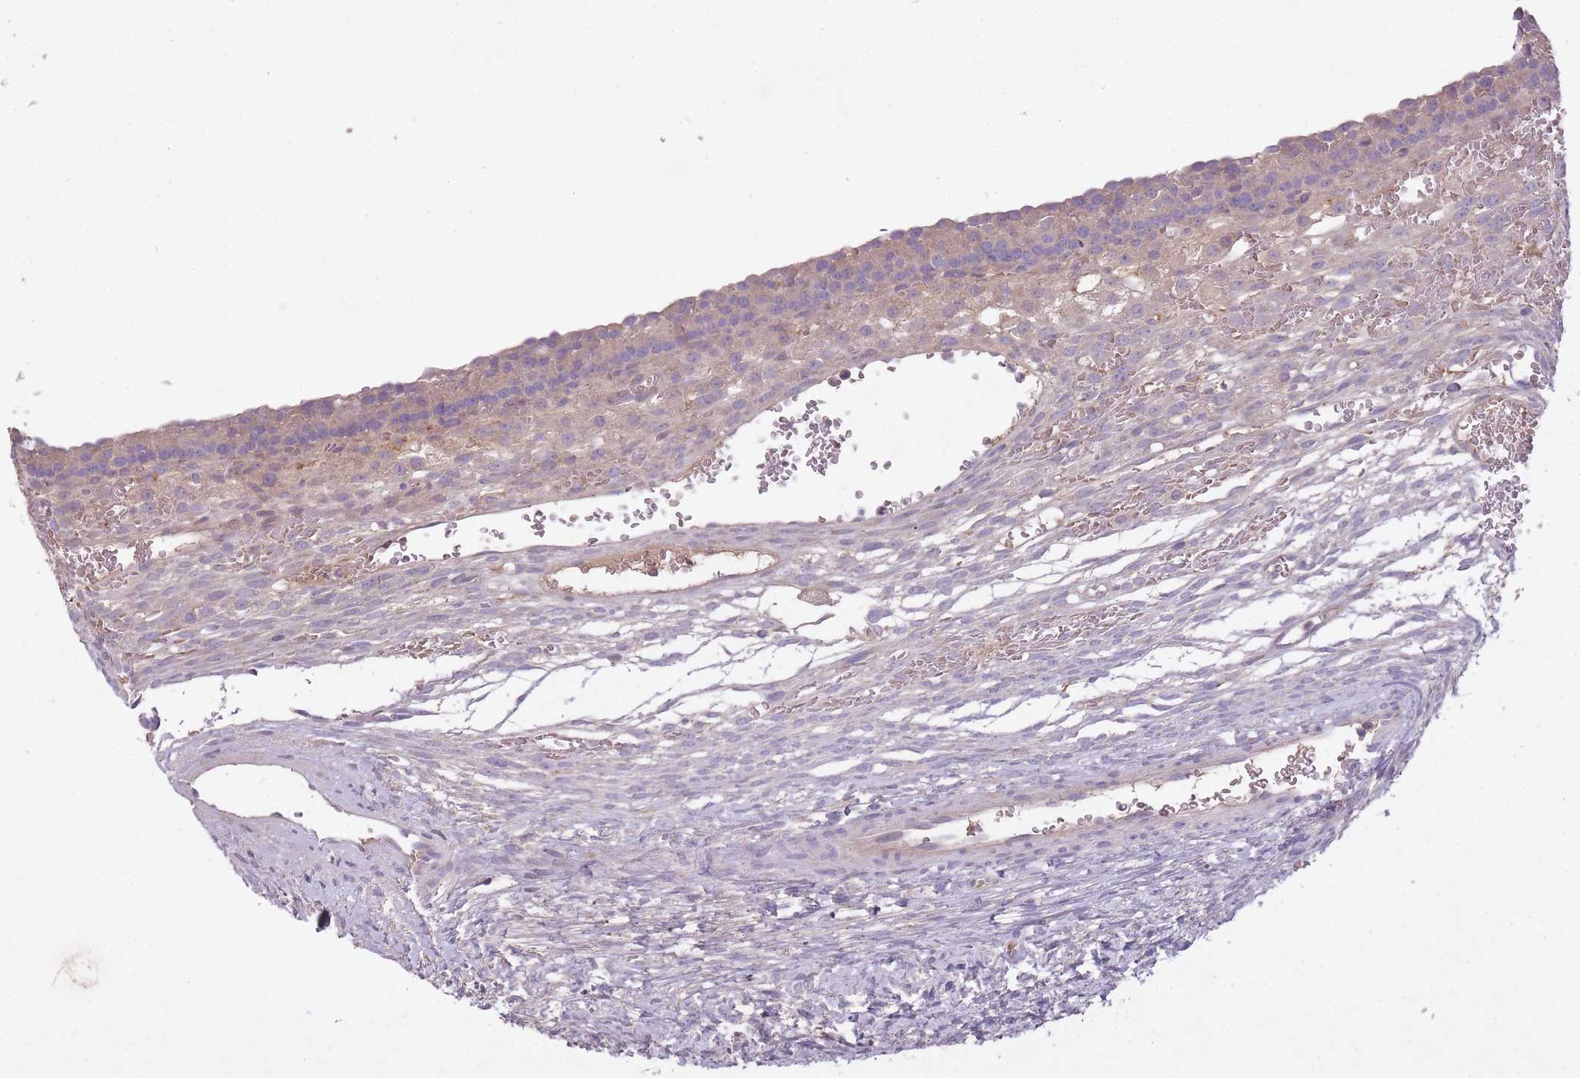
{"staining": {"intensity": "negative", "quantity": "none", "location": "none"}, "tissue": "ovary", "cell_type": "Follicle cells", "image_type": "normal", "snomed": [{"axis": "morphology", "description": "Normal tissue, NOS"}, {"axis": "topography", "description": "Ovary"}], "caption": "DAB (3,3'-diaminobenzidine) immunohistochemical staining of benign ovary demonstrates no significant expression in follicle cells. (IHC, brightfield microscopy, high magnification).", "gene": "OR2V1", "patient": {"sex": "female", "age": 39}}